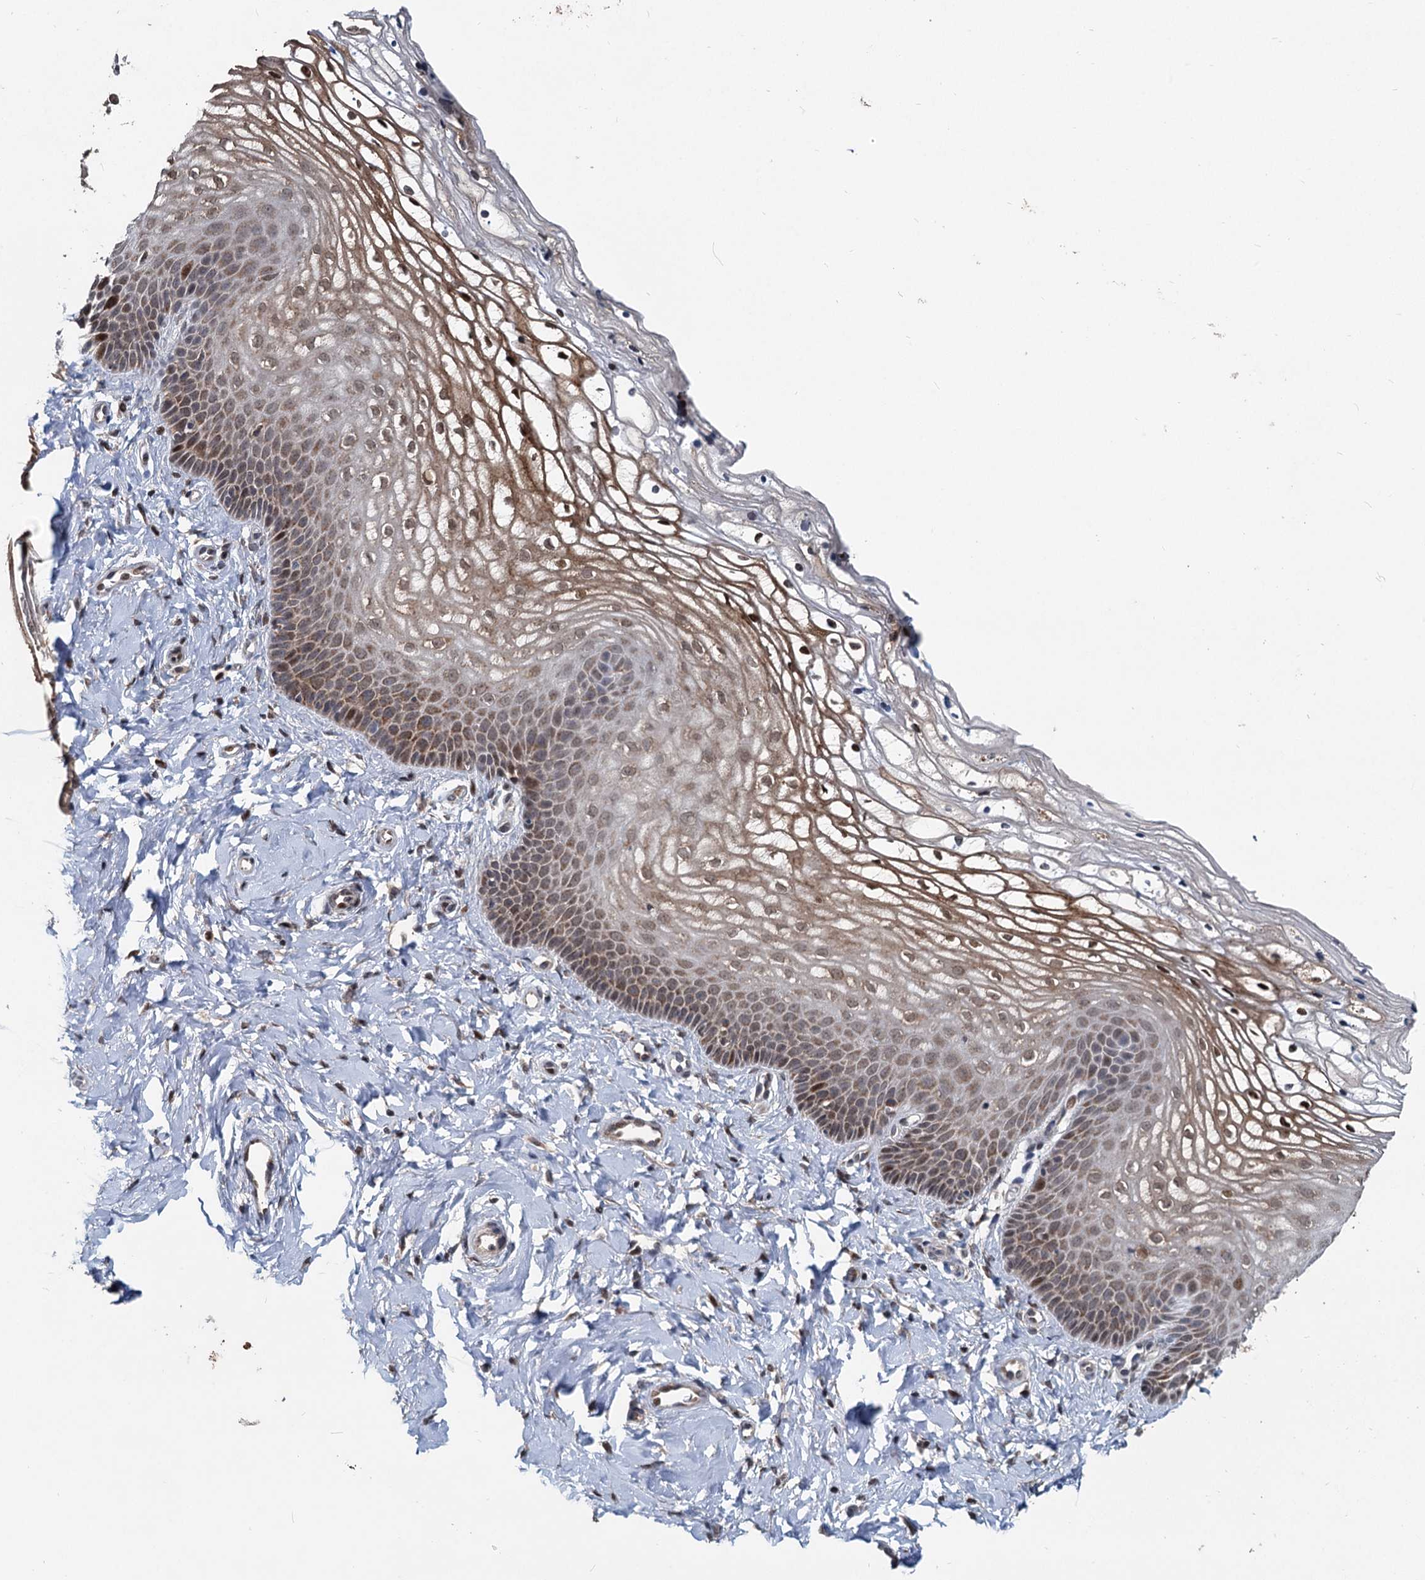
{"staining": {"intensity": "moderate", "quantity": "25%-75%", "location": "cytoplasmic/membranous,nuclear"}, "tissue": "vagina", "cell_type": "Squamous epithelial cells", "image_type": "normal", "snomed": [{"axis": "morphology", "description": "Normal tissue, NOS"}, {"axis": "topography", "description": "Vagina"}, {"axis": "topography", "description": "Cervix"}], "caption": "Human vagina stained for a protein (brown) reveals moderate cytoplasmic/membranous,nuclear positive staining in approximately 25%-75% of squamous epithelial cells.", "gene": "RITA1", "patient": {"sex": "female", "age": 40}}